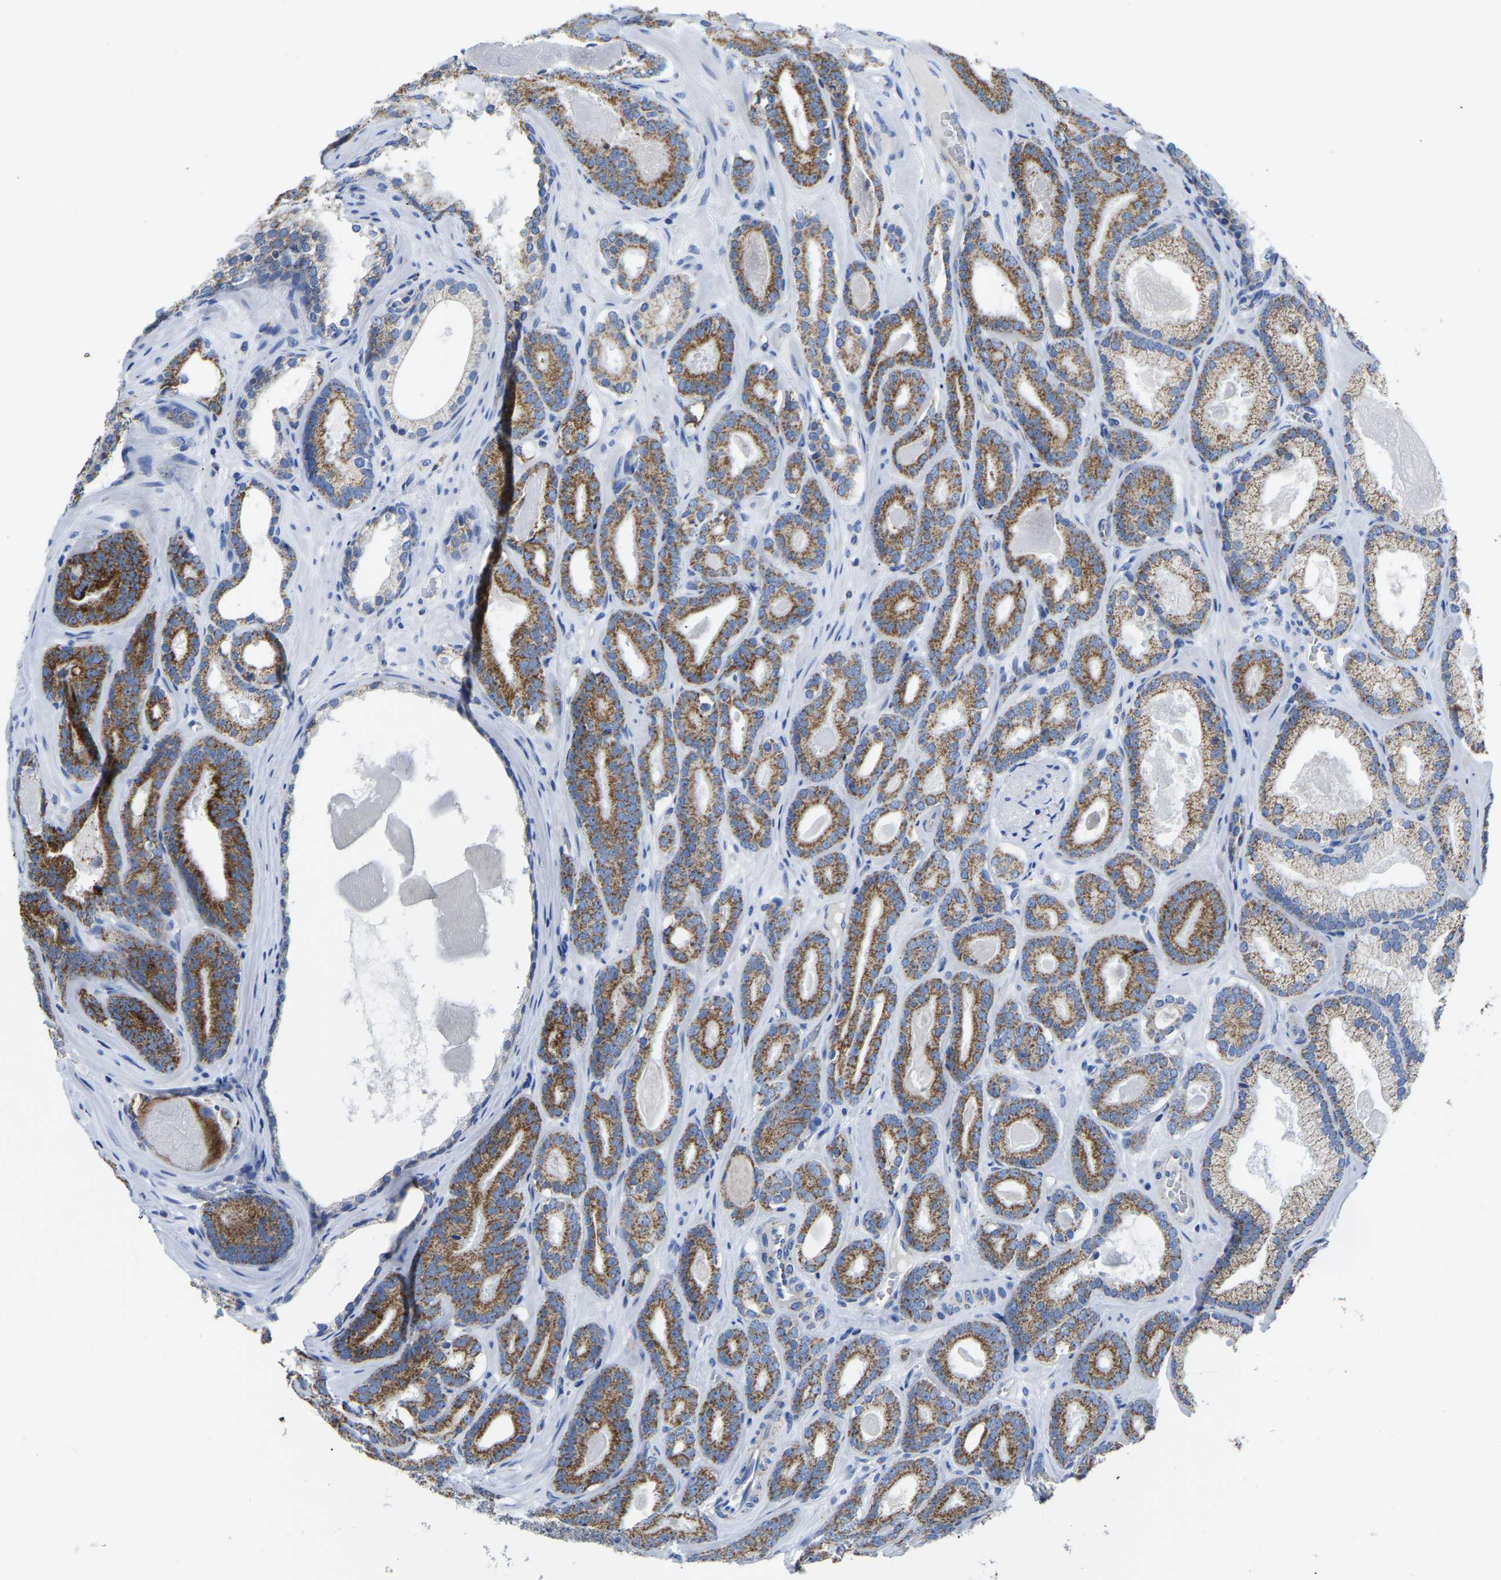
{"staining": {"intensity": "strong", "quantity": ">75%", "location": "cytoplasmic/membranous"}, "tissue": "prostate cancer", "cell_type": "Tumor cells", "image_type": "cancer", "snomed": [{"axis": "morphology", "description": "Adenocarcinoma, High grade"}, {"axis": "topography", "description": "Prostate"}], "caption": "This histopathology image reveals prostate adenocarcinoma (high-grade) stained with IHC to label a protein in brown. The cytoplasmic/membranous of tumor cells show strong positivity for the protein. Nuclei are counter-stained blue.", "gene": "ETFA", "patient": {"sex": "male", "age": 60}}